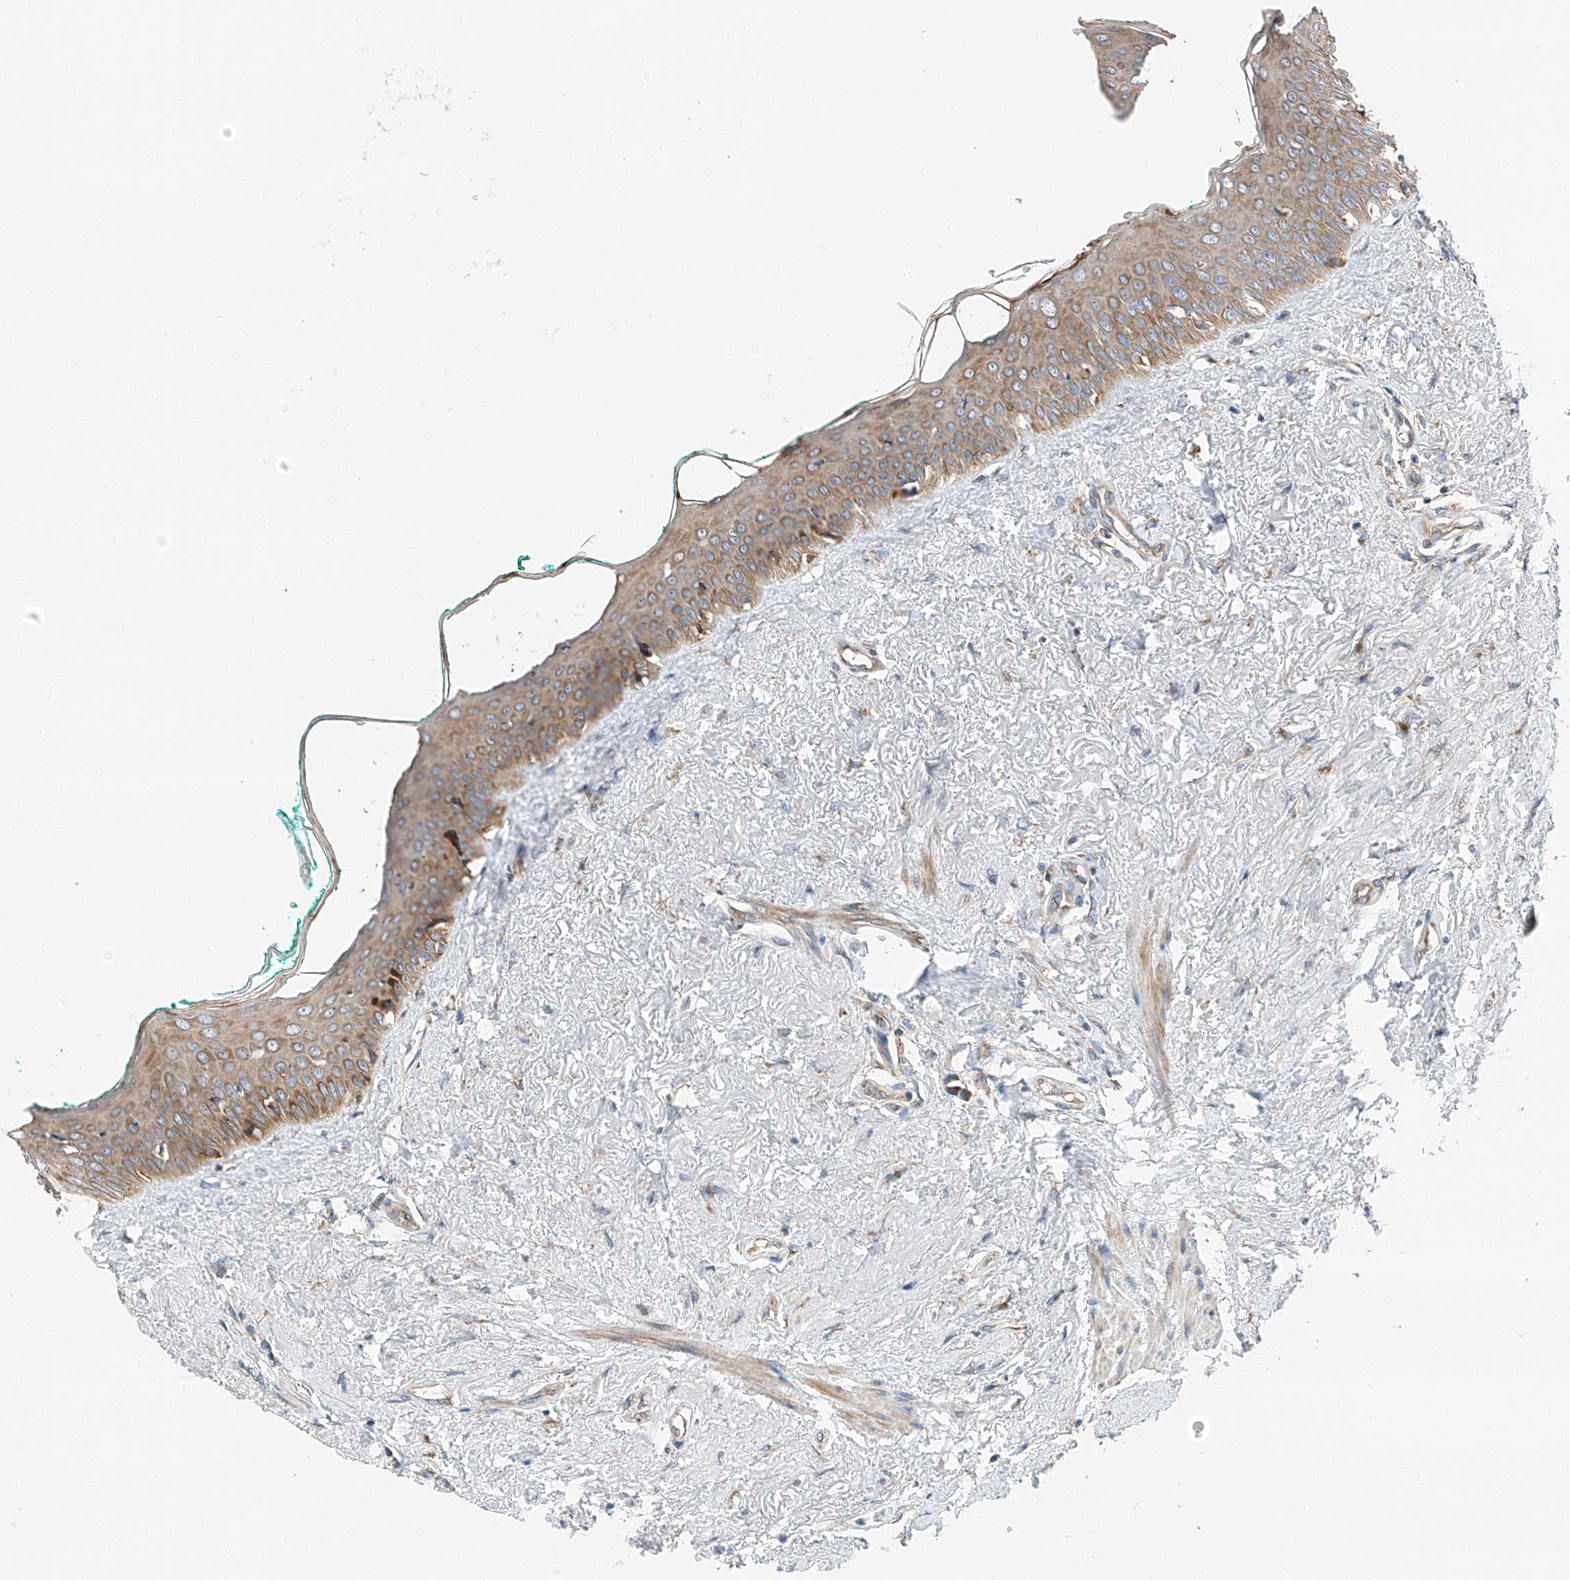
{"staining": {"intensity": "moderate", "quantity": "25%-75%", "location": "cytoplasmic/membranous"}, "tissue": "oral mucosa", "cell_type": "Squamous epithelial cells", "image_type": "normal", "snomed": [{"axis": "morphology", "description": "Normal tissue, NOS"}, {"axis": "topography", "description": "Oral tissue"}], "caption": "Protein staining of benign oral mucosa demonstrates moderate cytoplasmic/membranous expression in about 25%-75% of squamous epithelial cells.", "gene": "ZC3H15", "patient": {"sex": "female", "age": 70}}